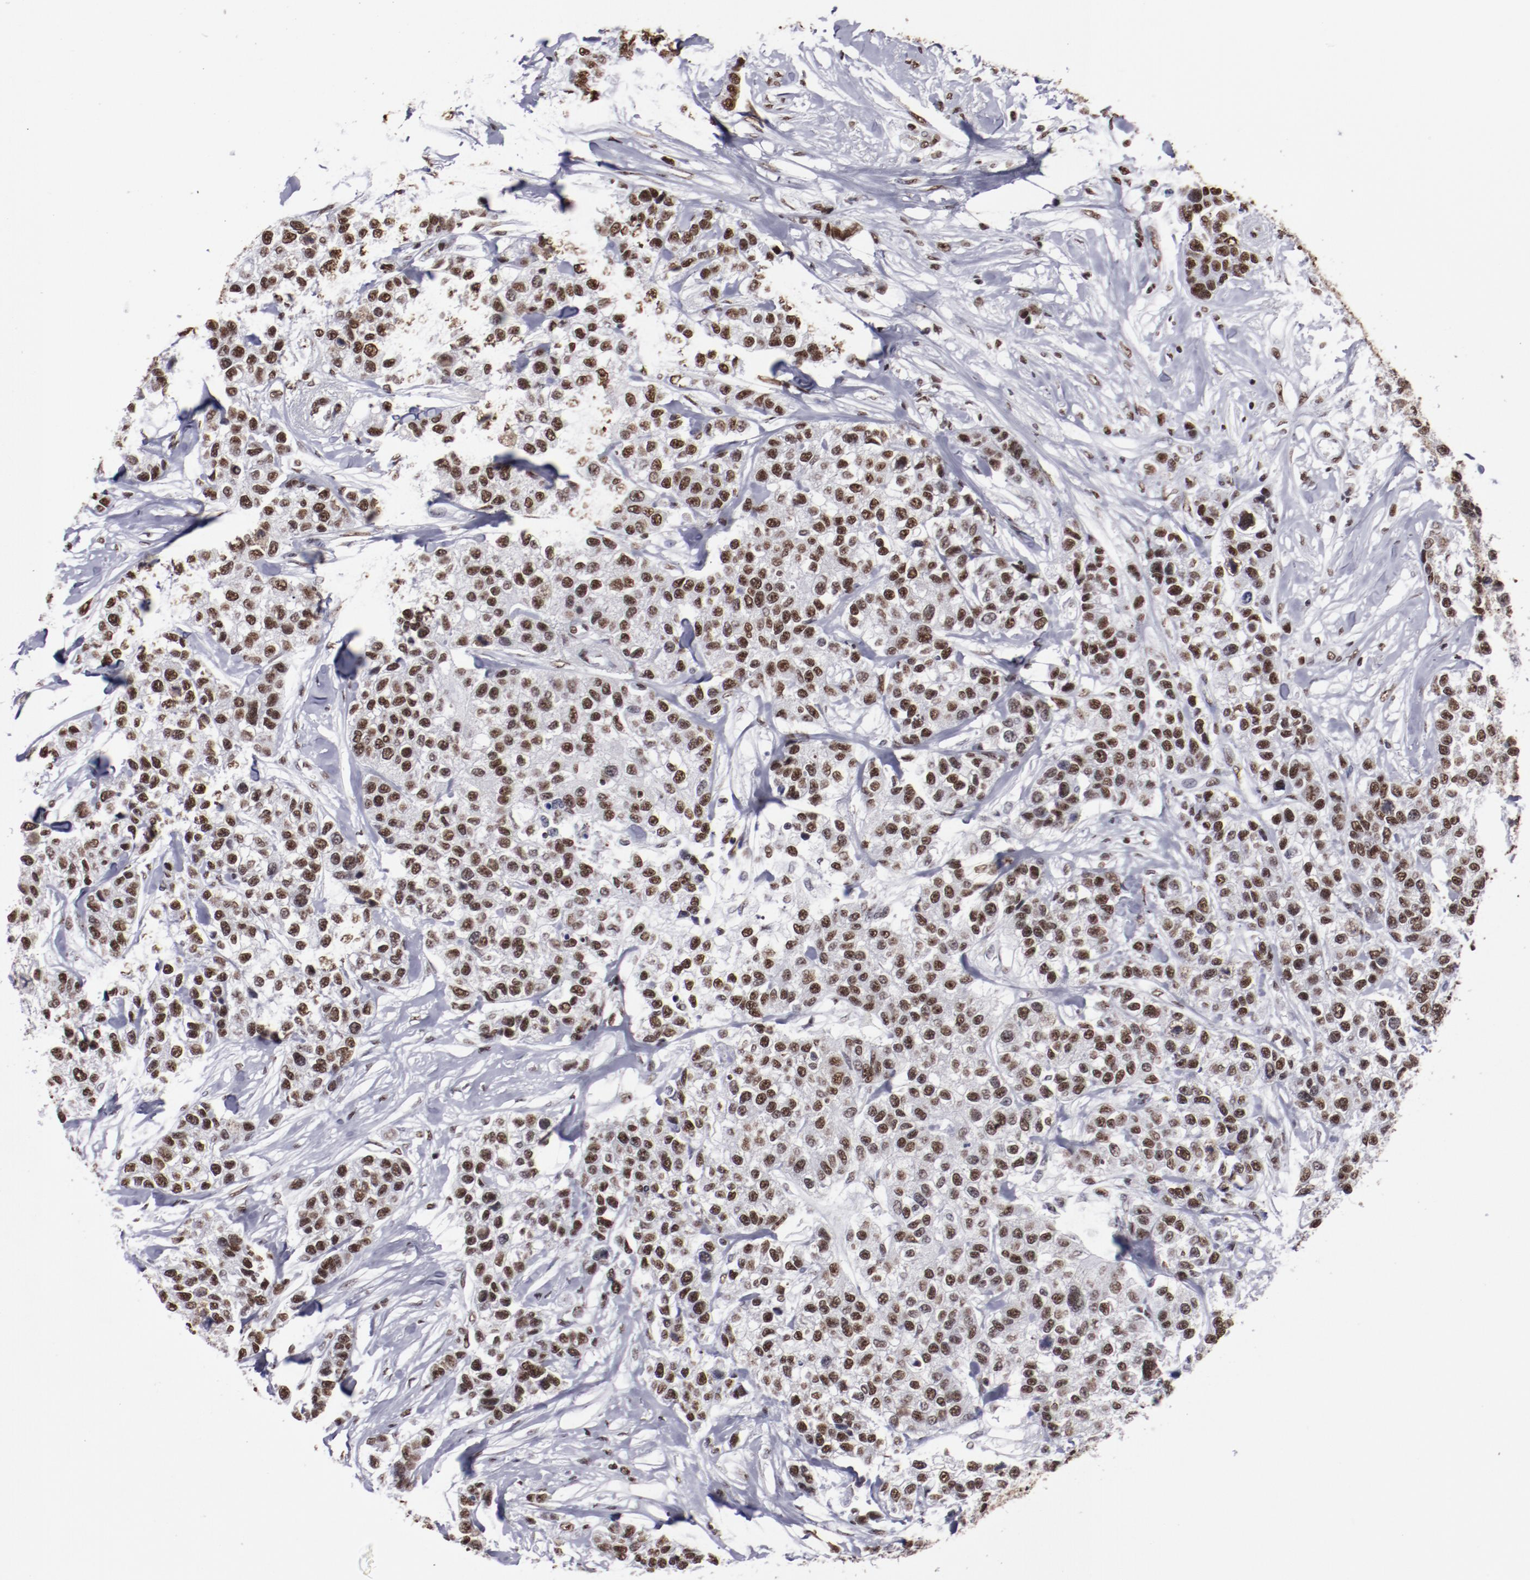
{"staining": {"intensity": "strong", "quantity": ">75%", "location": "nuclear"}, "tissue": "breast cancer", "cell_type": "Tumor cells", "image_type": "cancer", "snomed": [{"axis": "morphology", "description": "Duct carcinoma"}, {"axis": "topography", "description": "Breast"}], "caption": "This micrograph reveals breast invasive ductal carcinoma stained with immunohistochemistry (IHC) to label a protein in brown. The nuclear of tumor cells show strong positivity for the protein. Nuclei are counter-stained blue.", "gene": "HNRNPA2B1", "patient": {"sex": "female", "age": 51}}